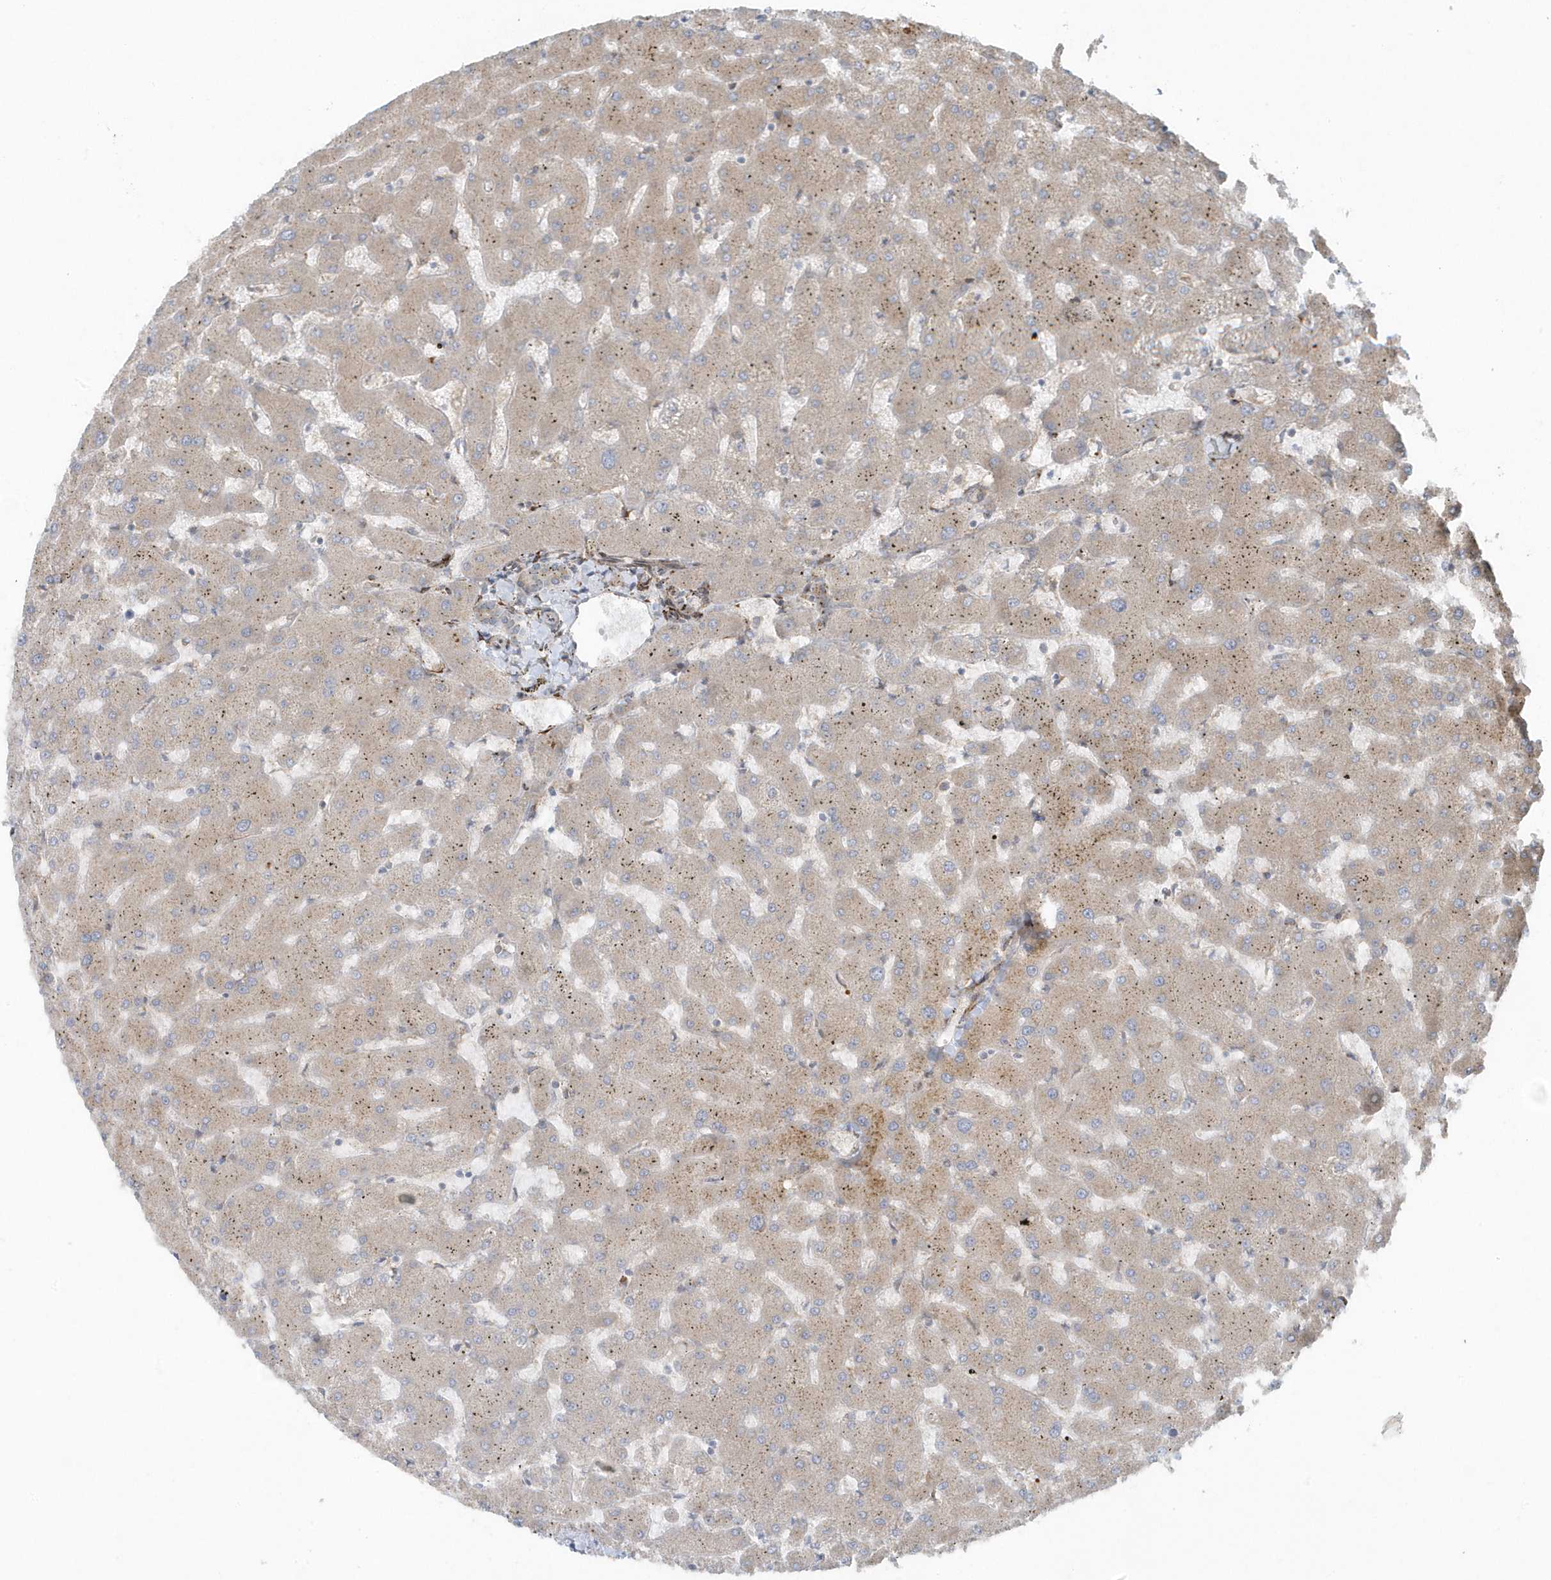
{"staining": {"intensity": "weak", "quantity": "25%-75%", "location": "cytoplasmic/membranous"}, "tissue": "liver", "cell_type": "Cholangiocytes", "image_type": "normal", "snomed": [{"axis": "morphology", "description": "Normal tissue, NOS"}, {"axis": "topography", "description": "Liver"}], "caption": "Liver stained for a protein exhibits weak cytoplasmic/membranous positivity in cholangiocytes. Using DAB (brown) and hematoxylin (blue) stains, captured at high magnification using brightfield microscopy.", "gene": "FAM98A", "patient": {"sex": "female", "age": 63}}